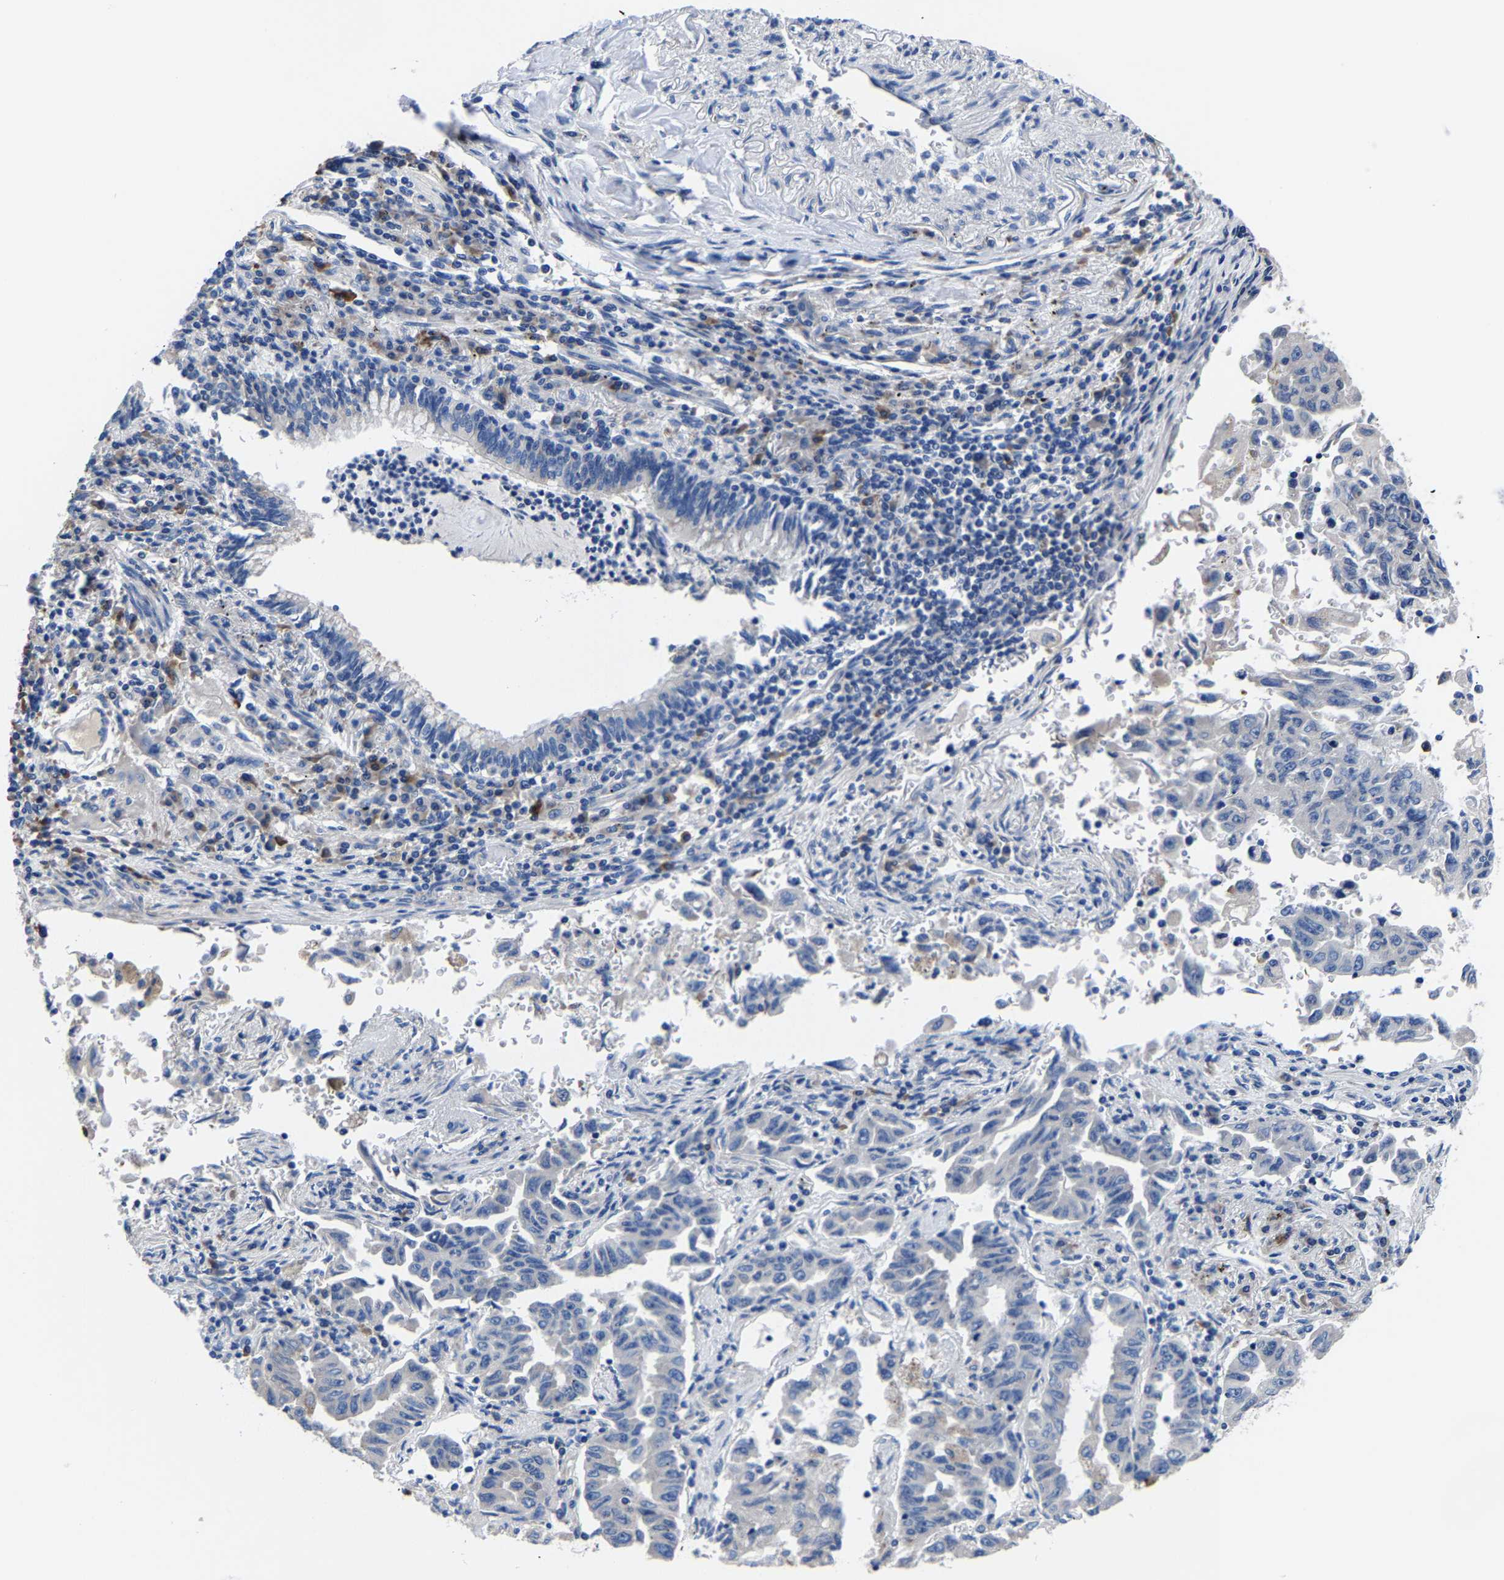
{"staining": {"intensity": "negative", "quantity": "none", "location": "none"}, "tissue": "lung cancer", "cell_type": "Tumor cells", "image_type": "cancer", "snomed": [{"axis": "morphology", "description": "Adenocarcinoma, NOS"}, {"axis": "topography", "description": "Lung"}], "caption": "IHC of lung cancer (adenocarcinoma) exhibits no expression in tumor cells.", "gene": "SRPK2", "patient": {"sex": "female", "age": 51}}